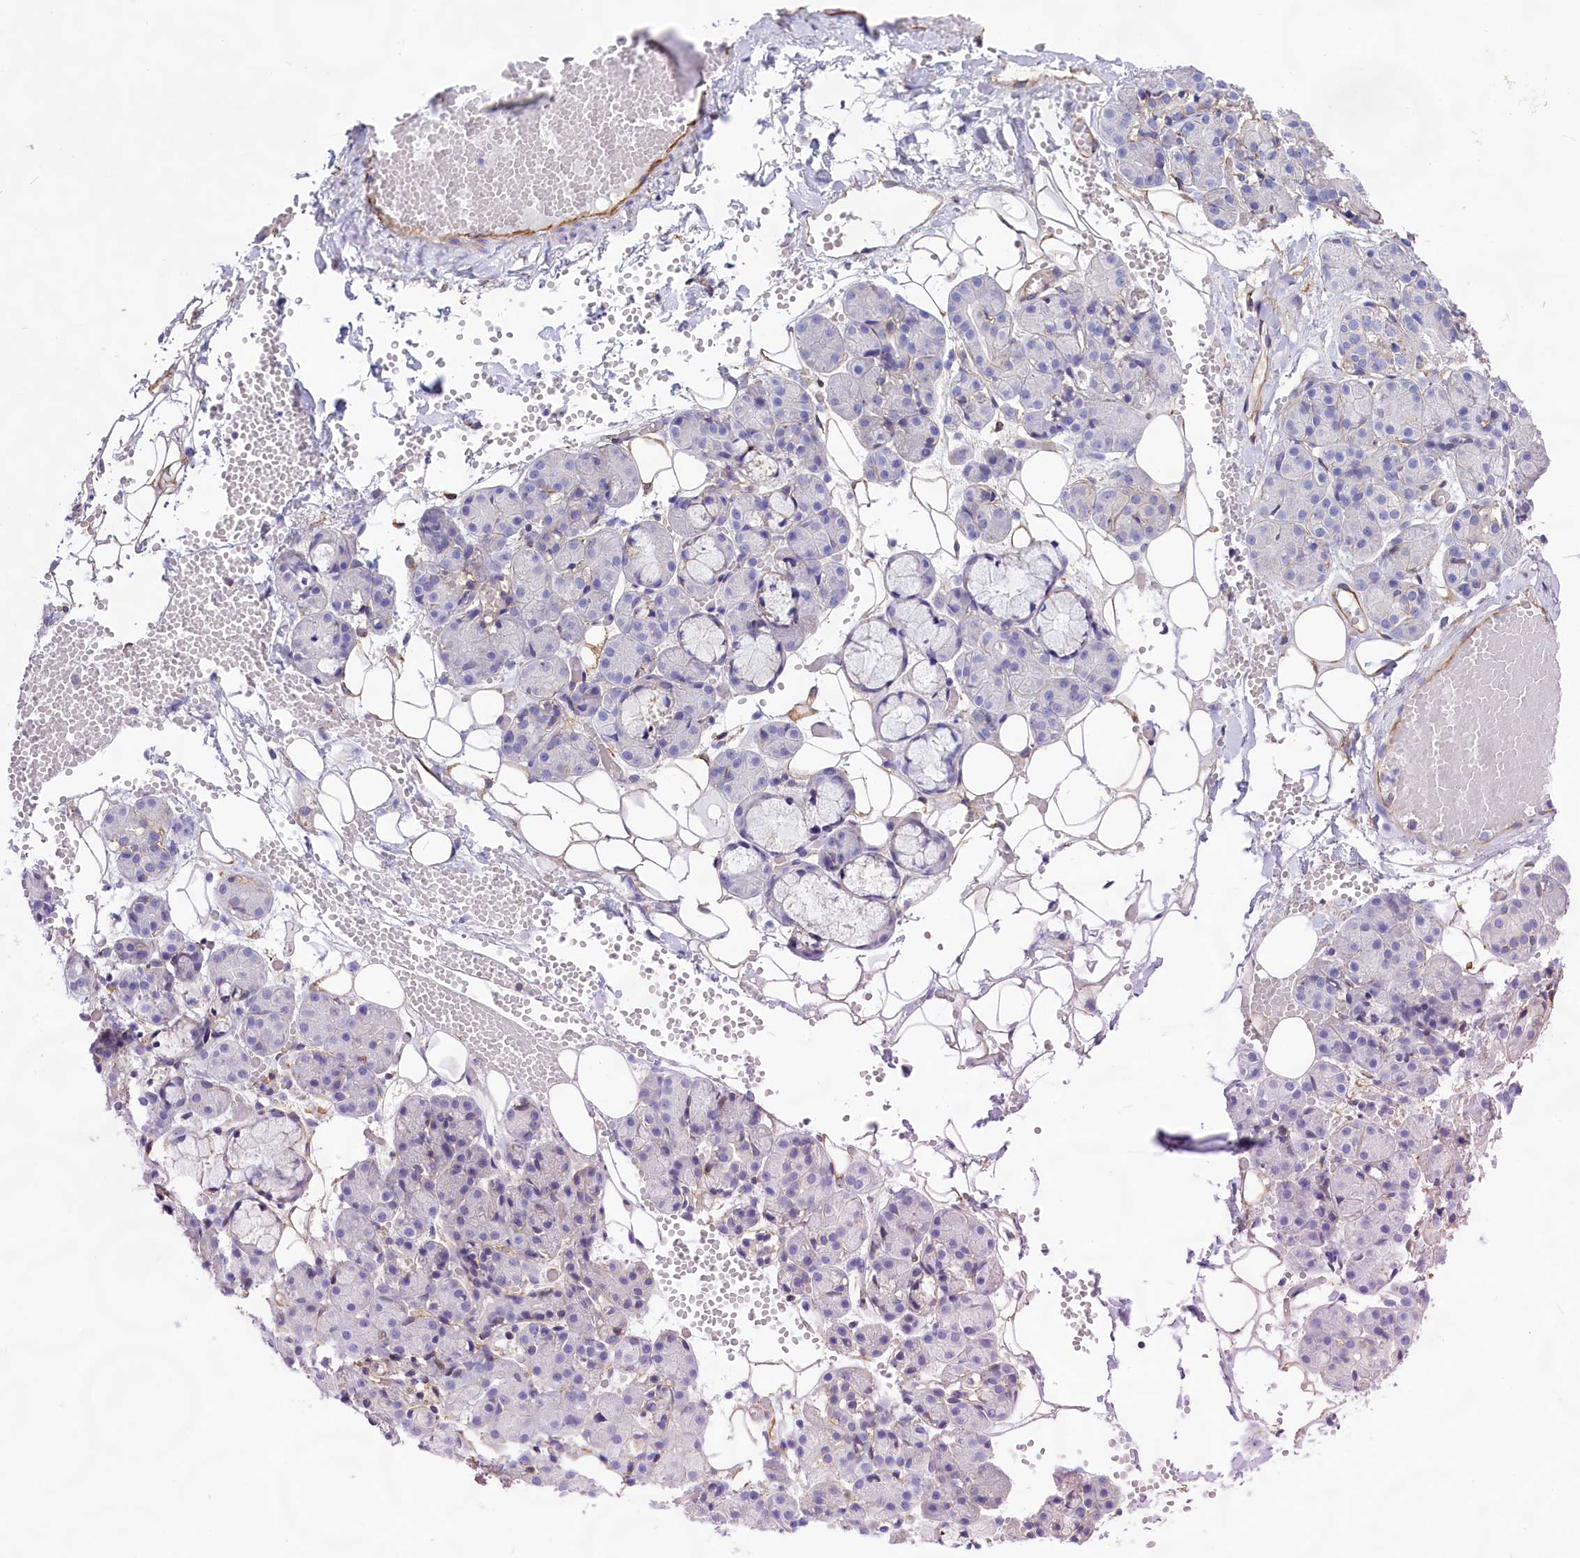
{"staining": {"intensity": "negative", "quantity": "none", "location": "none"}, "tissue": "salivary gland", "cell_type": "Glandular cells", "image_type": "normal", "snomed": [{"axis": "morphology", "description": "Normal tissue, NOS"}, {"axis": "topography", "description": "Salivary gland"}], "caption": "This is an IHC histopathology image of benign salivary gland. There is no staining in glandular cells.", "gene": "CD99", "patient": {"sex": "male", "age": 63}}